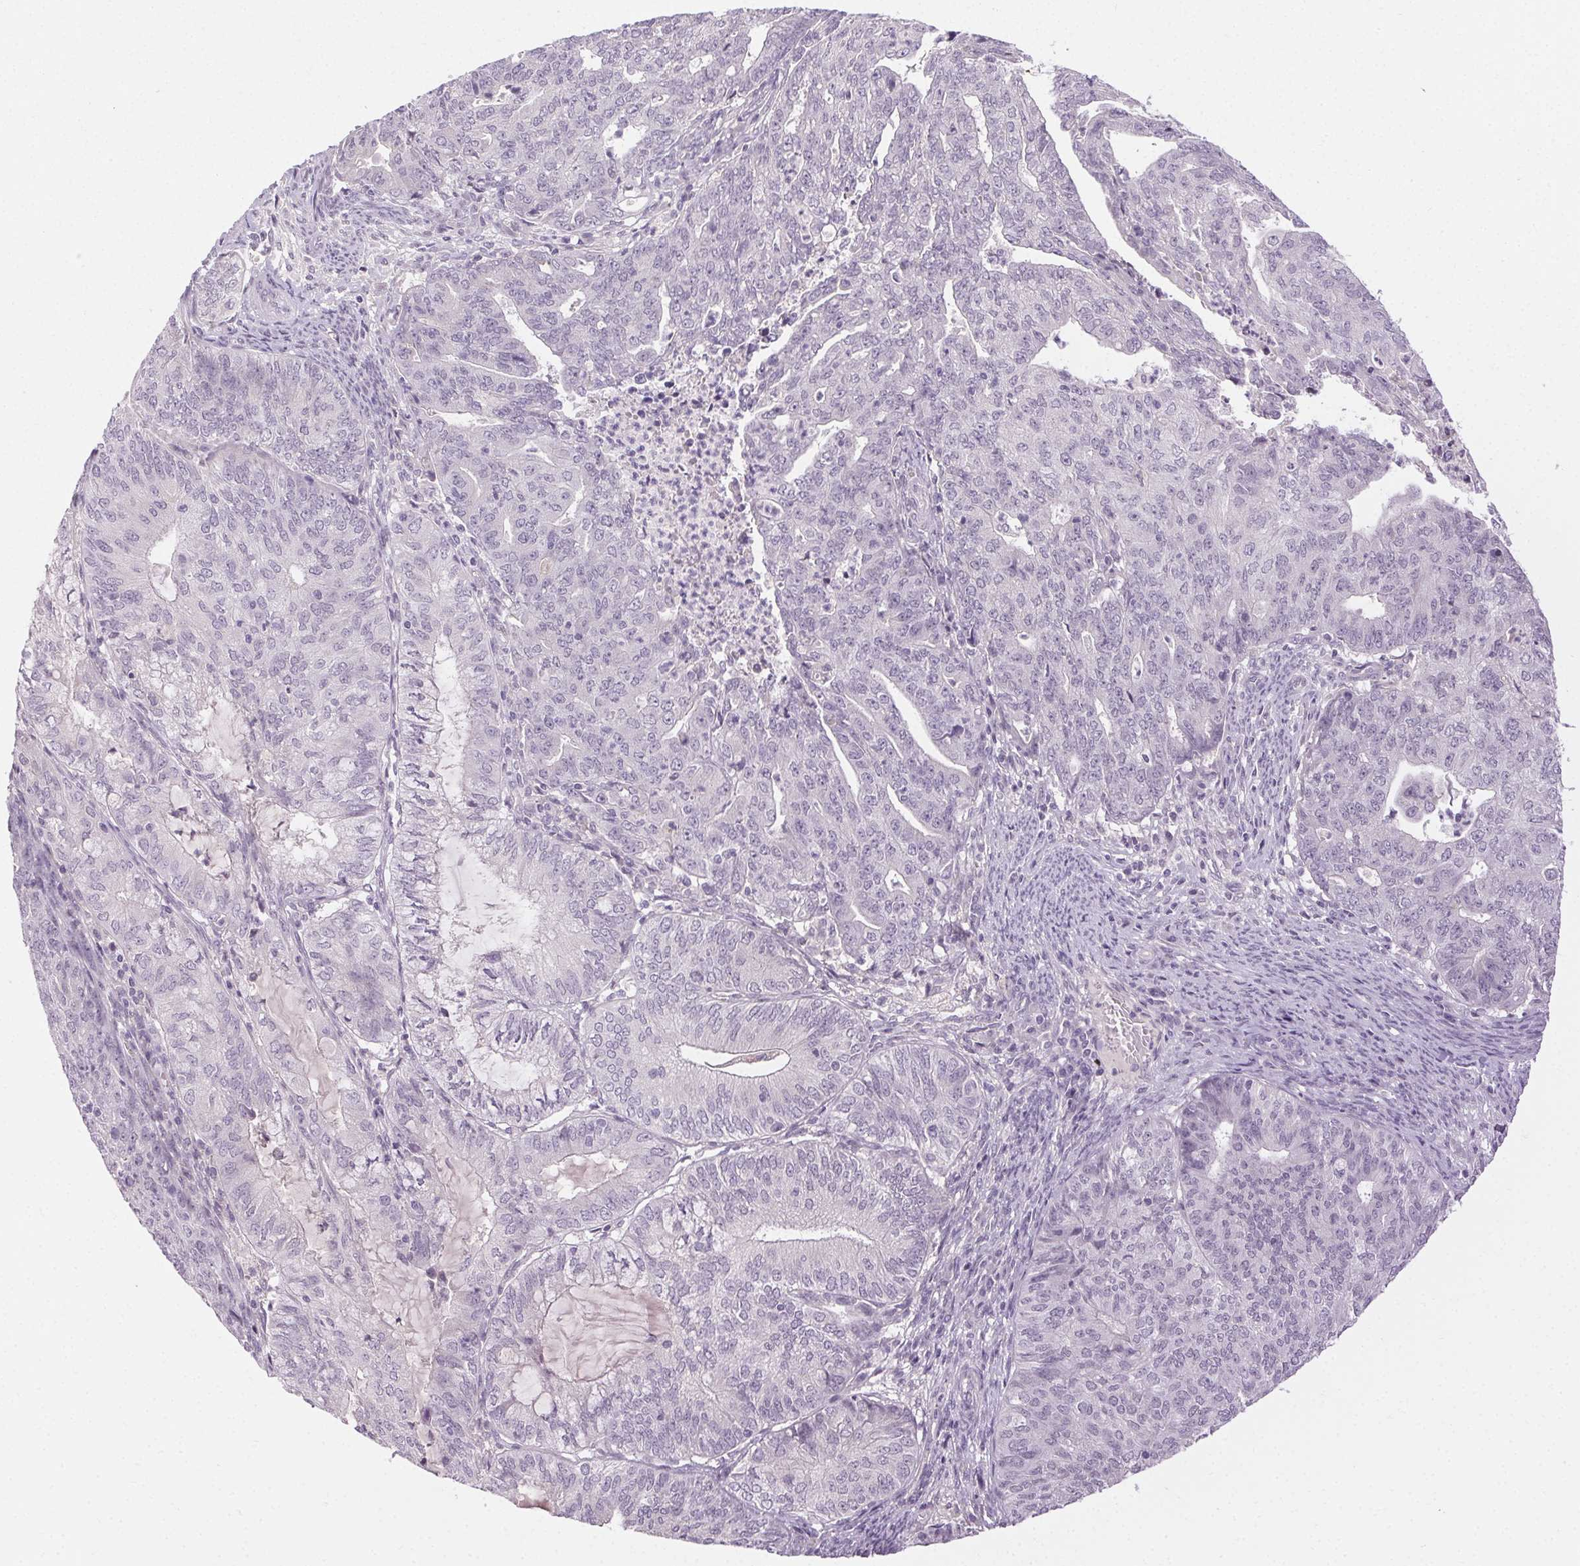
{"staining": {"intensity": "negative", "quantity": "none", "location": "none"}, "tissue": "endometrial cancer", "cell_type": "Tumor cells", "image_type": "cancer", "snomed": [{"axis": "morphology", "description": "Adenocarcinoma, NOS"}, {"axis": "topography", "description": "Endometrium"}], "caption": "Immunohistochemistry (IHC) of endometrial cancer (adenocarcinoma) displays no staining in tumor cells.", "gene": "FAM168A", "patient": {"sex": "female", "age": 82}}